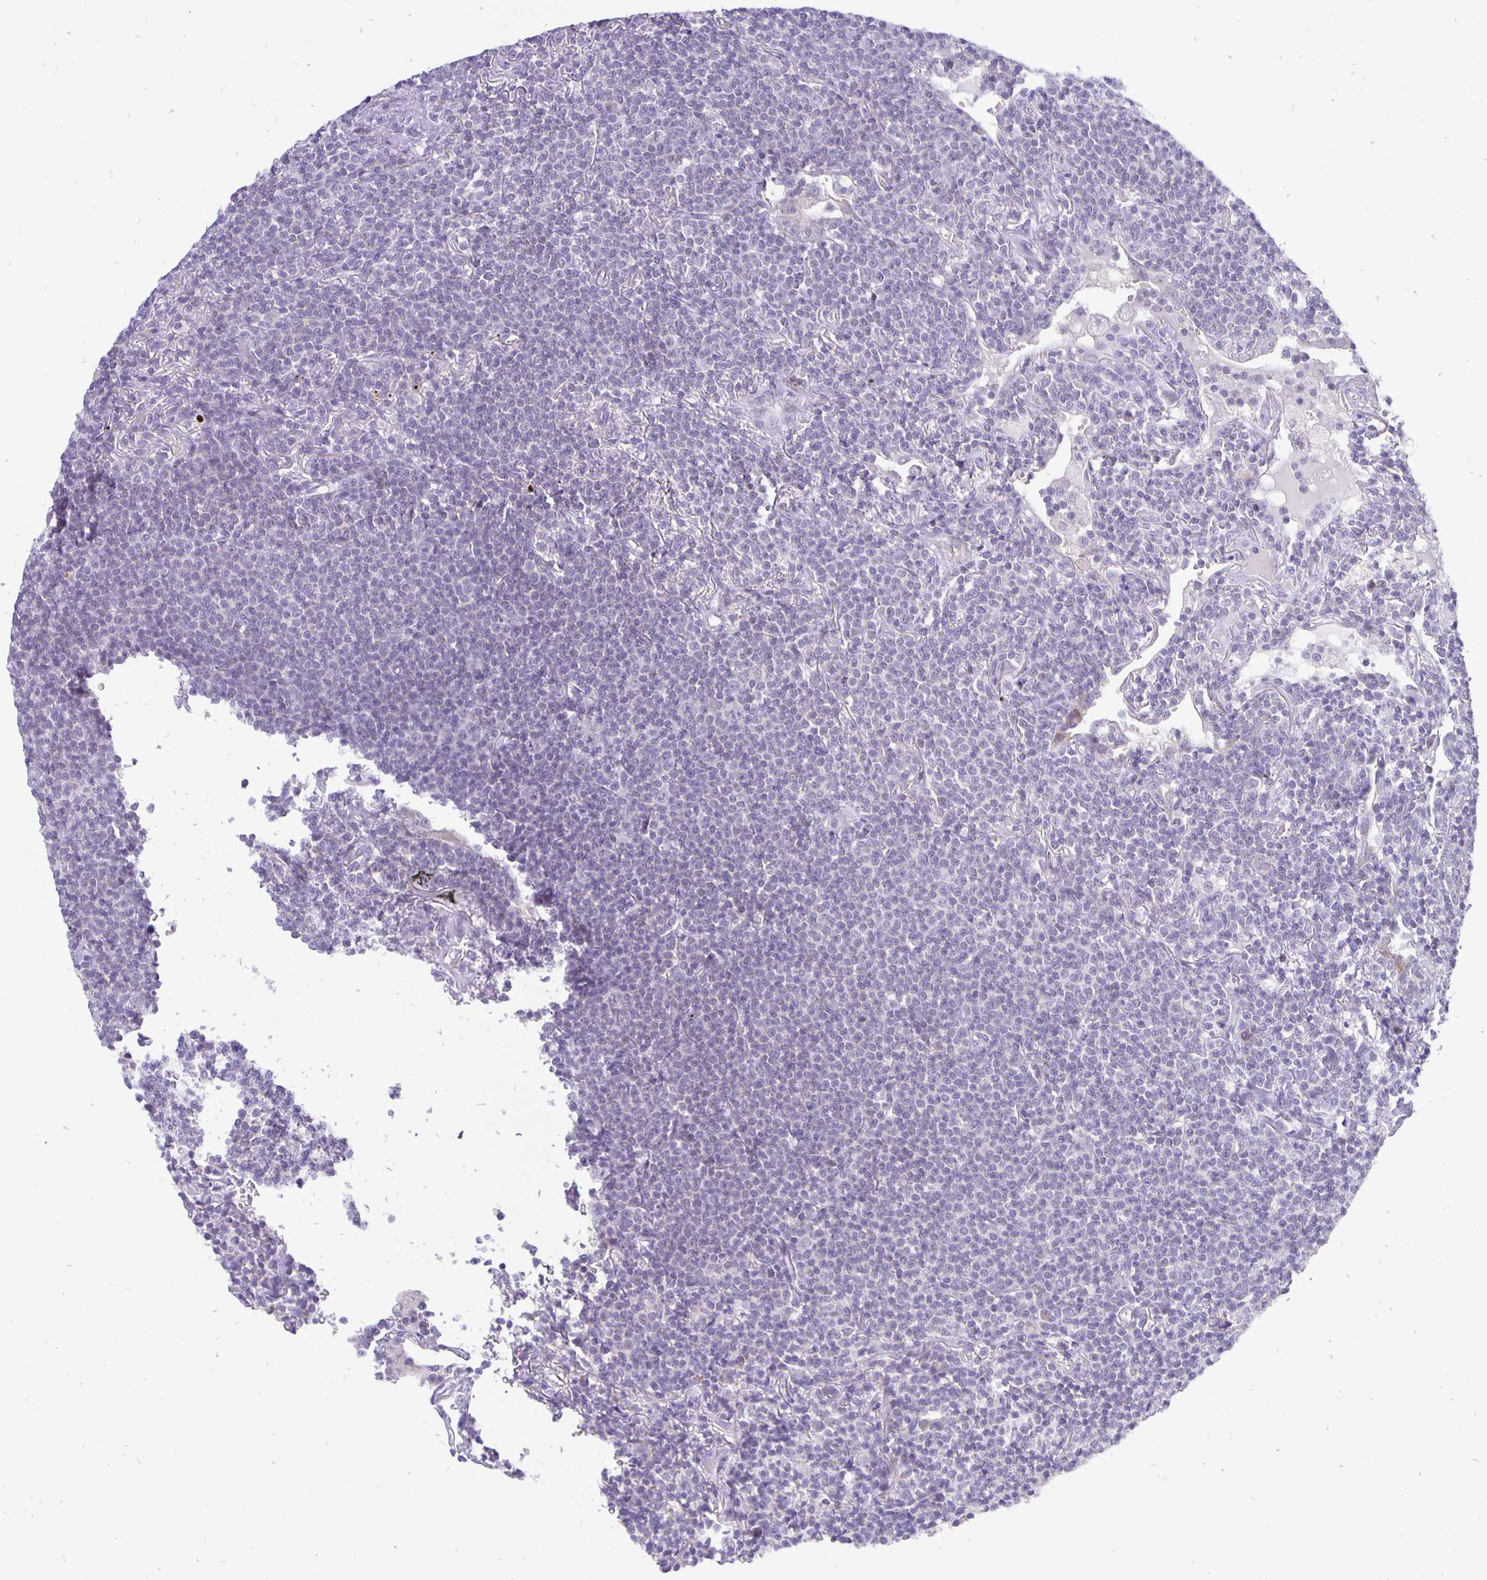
{"staining": {"intensity": "negative", "quantity": "none", "location": "none"}, "tissue": "lymphoma", "cell_type": "Tumor cells", "image_type": "cancer", "snomed": [{"axis": "morphology", "description": "Malignant lymphoma, non-Hodgkin's type, Low grade"}, {"axis": "topography", "description": "Lung"}], "caption": "Immunohistochemistry photomicrograph of neoplastic tissue: lymphoma stained with DAB (3,3'-diaminobenzidine) reveals no significant protein expression in tumor cells.", "gene": "ERBB2", "patient": {"sex": "female", "age": 71}}